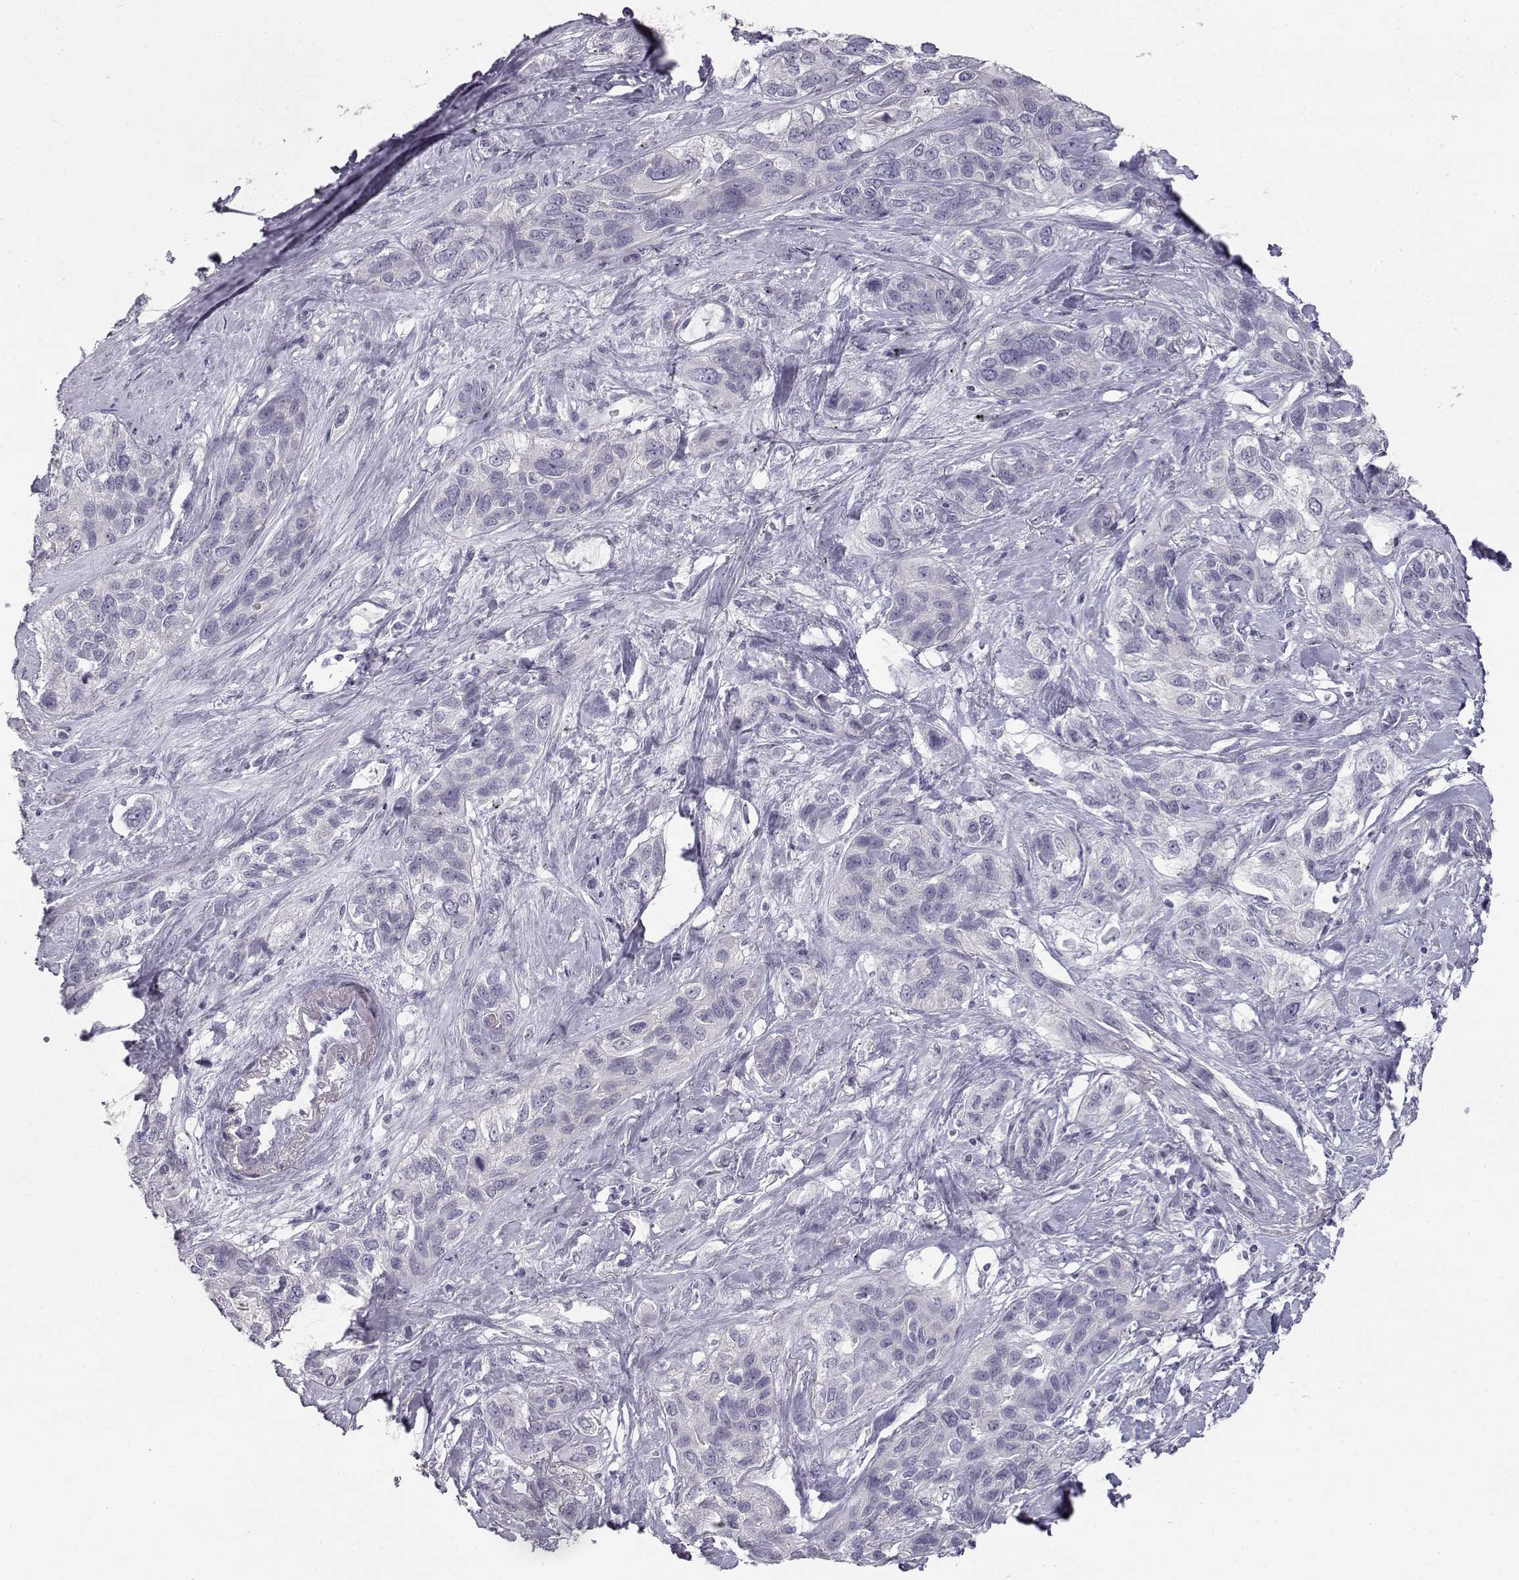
{"staining": {"intensity": "negative", "quantity": "none", "location": "none"}, "tissue": "lung cancer", "cell_type": "Tumor cells", "image_type": "cancer", "snomed": [{"axis": "morphology", "description": "Squamous cell carcinoma, NOS"}, {"axis": "topography", "description": "Lung"}], "caption": "Tumor cells show no significant protein staining in lung cancer. (DAB (3,3'-diaminobenzidine) immunohistochemistry (IHC) with hematoxylin counter stain).", "gene": "MYCBPAP", "patient": {"sex": "female", "age": 70}}